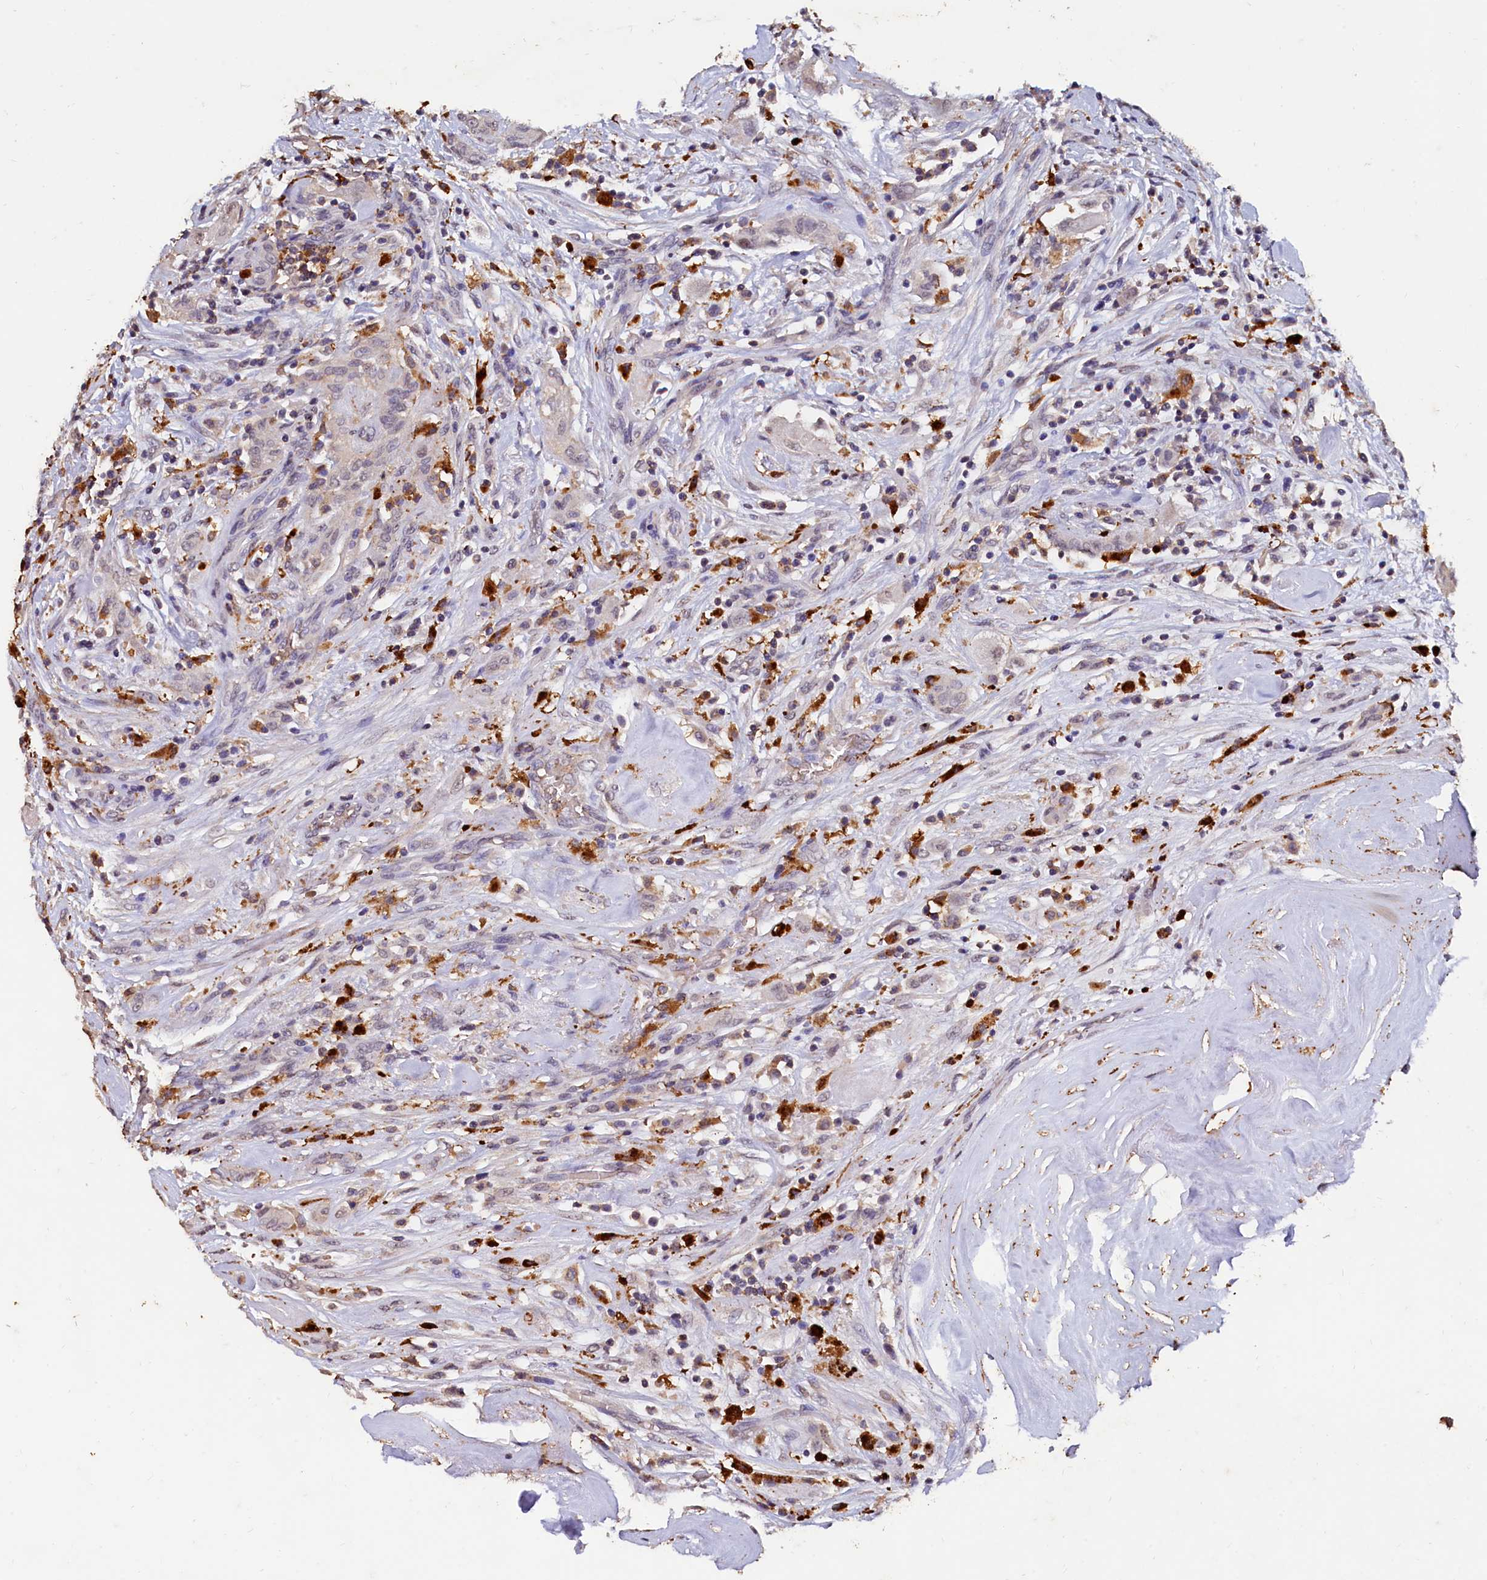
{"staining": {"intensity": "weak", "quantity": "<25%", "location": "cytoplasmic/membranous"}, "tissue": "thyroid cancer", "cell_type": "Tumor cells", "image_type": "cancer", "snomed": [{"axis": "morphology", "description": "Papillary adenocarcinoma, NOS"}, {"axis": "topography", "description": "Thyroid gland"}], "caption": "This is an IHC photomicrograph of thyroid cancer. There is no positivity in tumor cells.", "gene": "CSTPP1", "patient": {"sex": "female", "age": 59}}